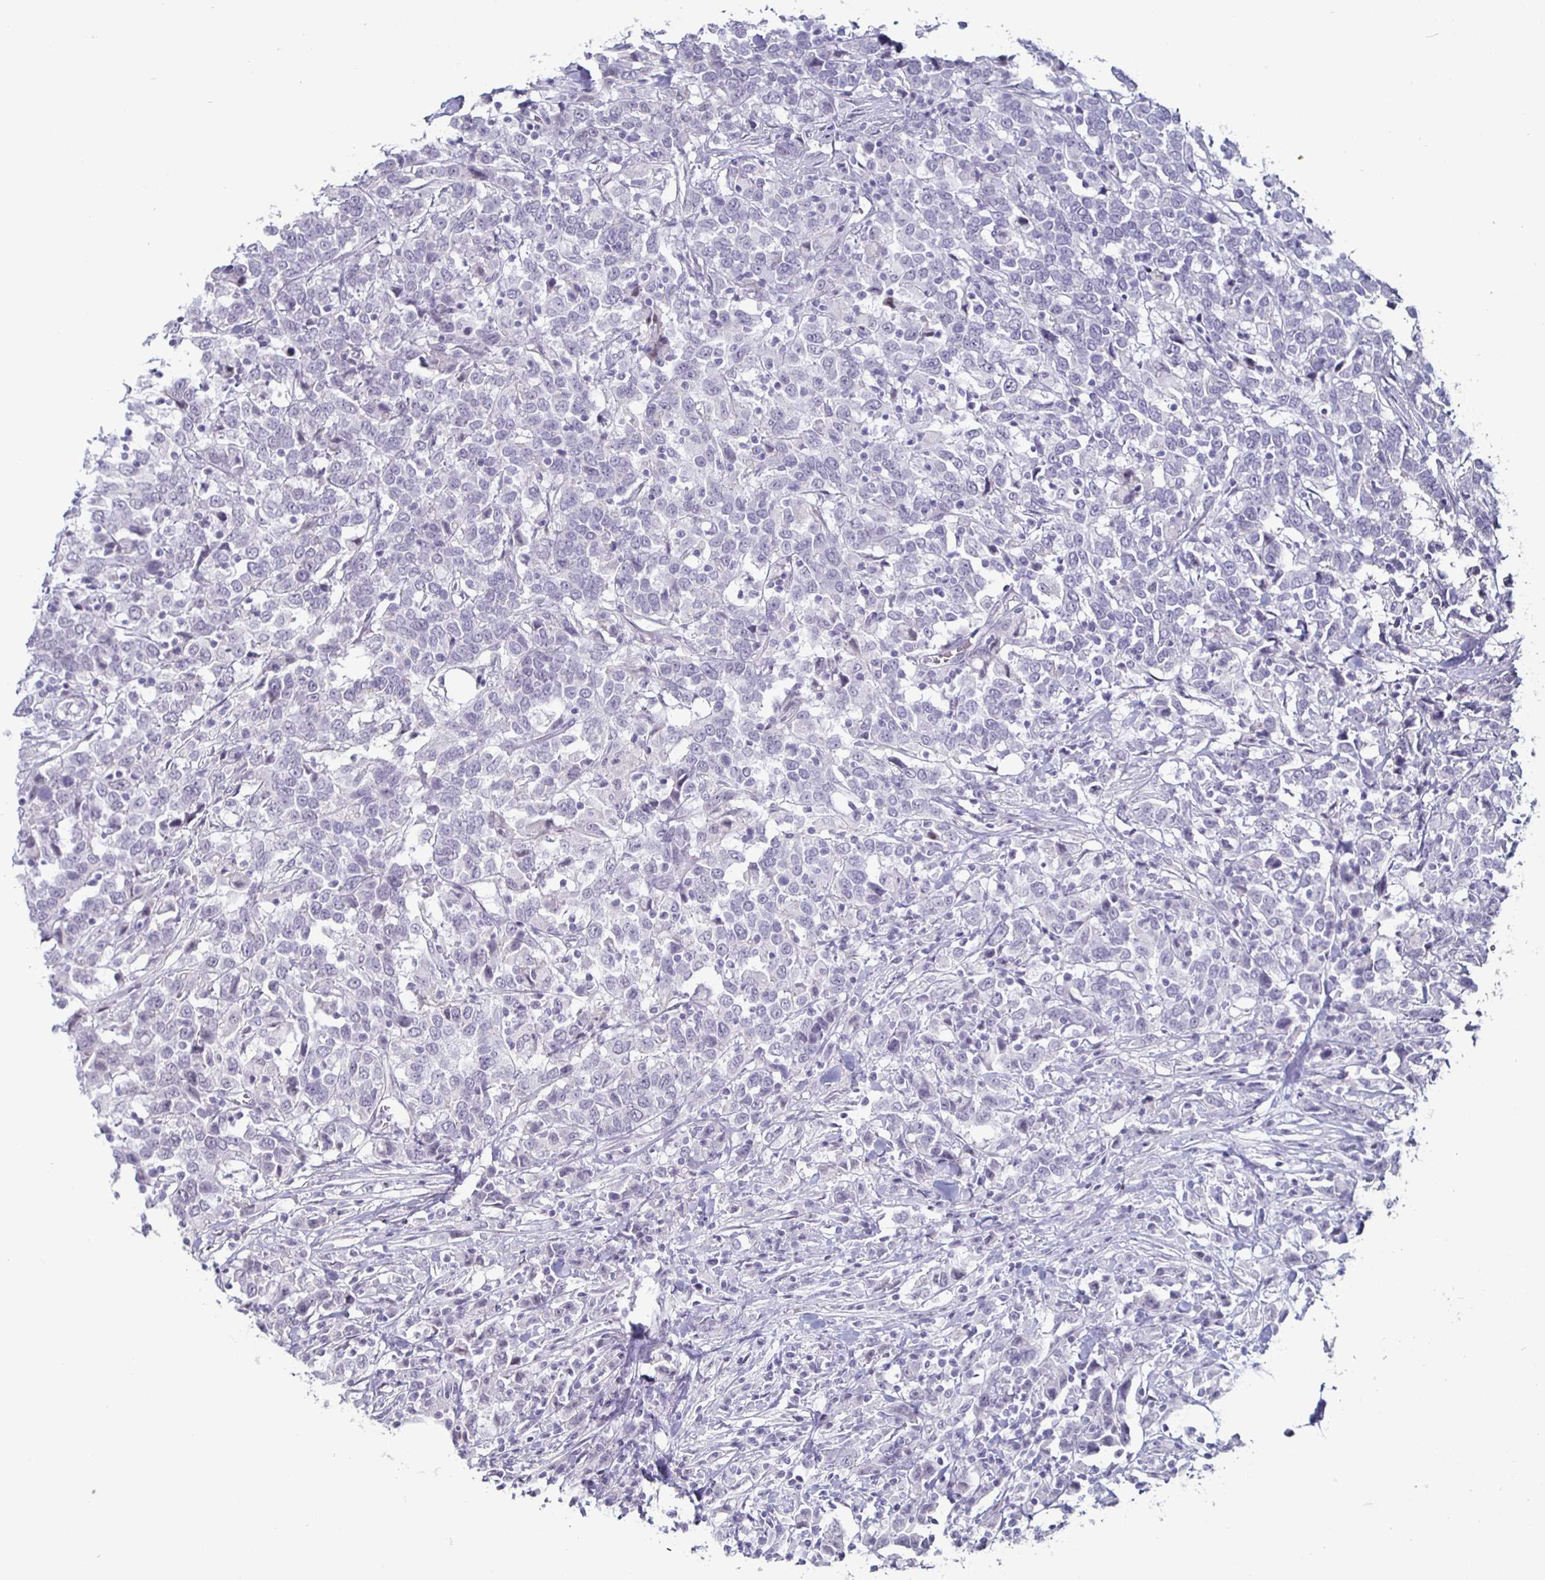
{"staining": {"intensity": "negative", "quantity": "none", "location": "none"}, "tissue": "urothelial cancer", "cell_type": "Tumor cells", "image_type": "cancer", "snomed": [{"axis": "morphology", "description": "Urothelial carcinoma, High grade"}, {"axis": "topography", "description": "Urinary bladder"}], "caption": "Protein analysis of urothelial cancer exhibits no significant staining in tumor cells. Nuclei are stained in blue.", "gene": "OOSP2", "patient": {"sex": "male", "age": 61}}